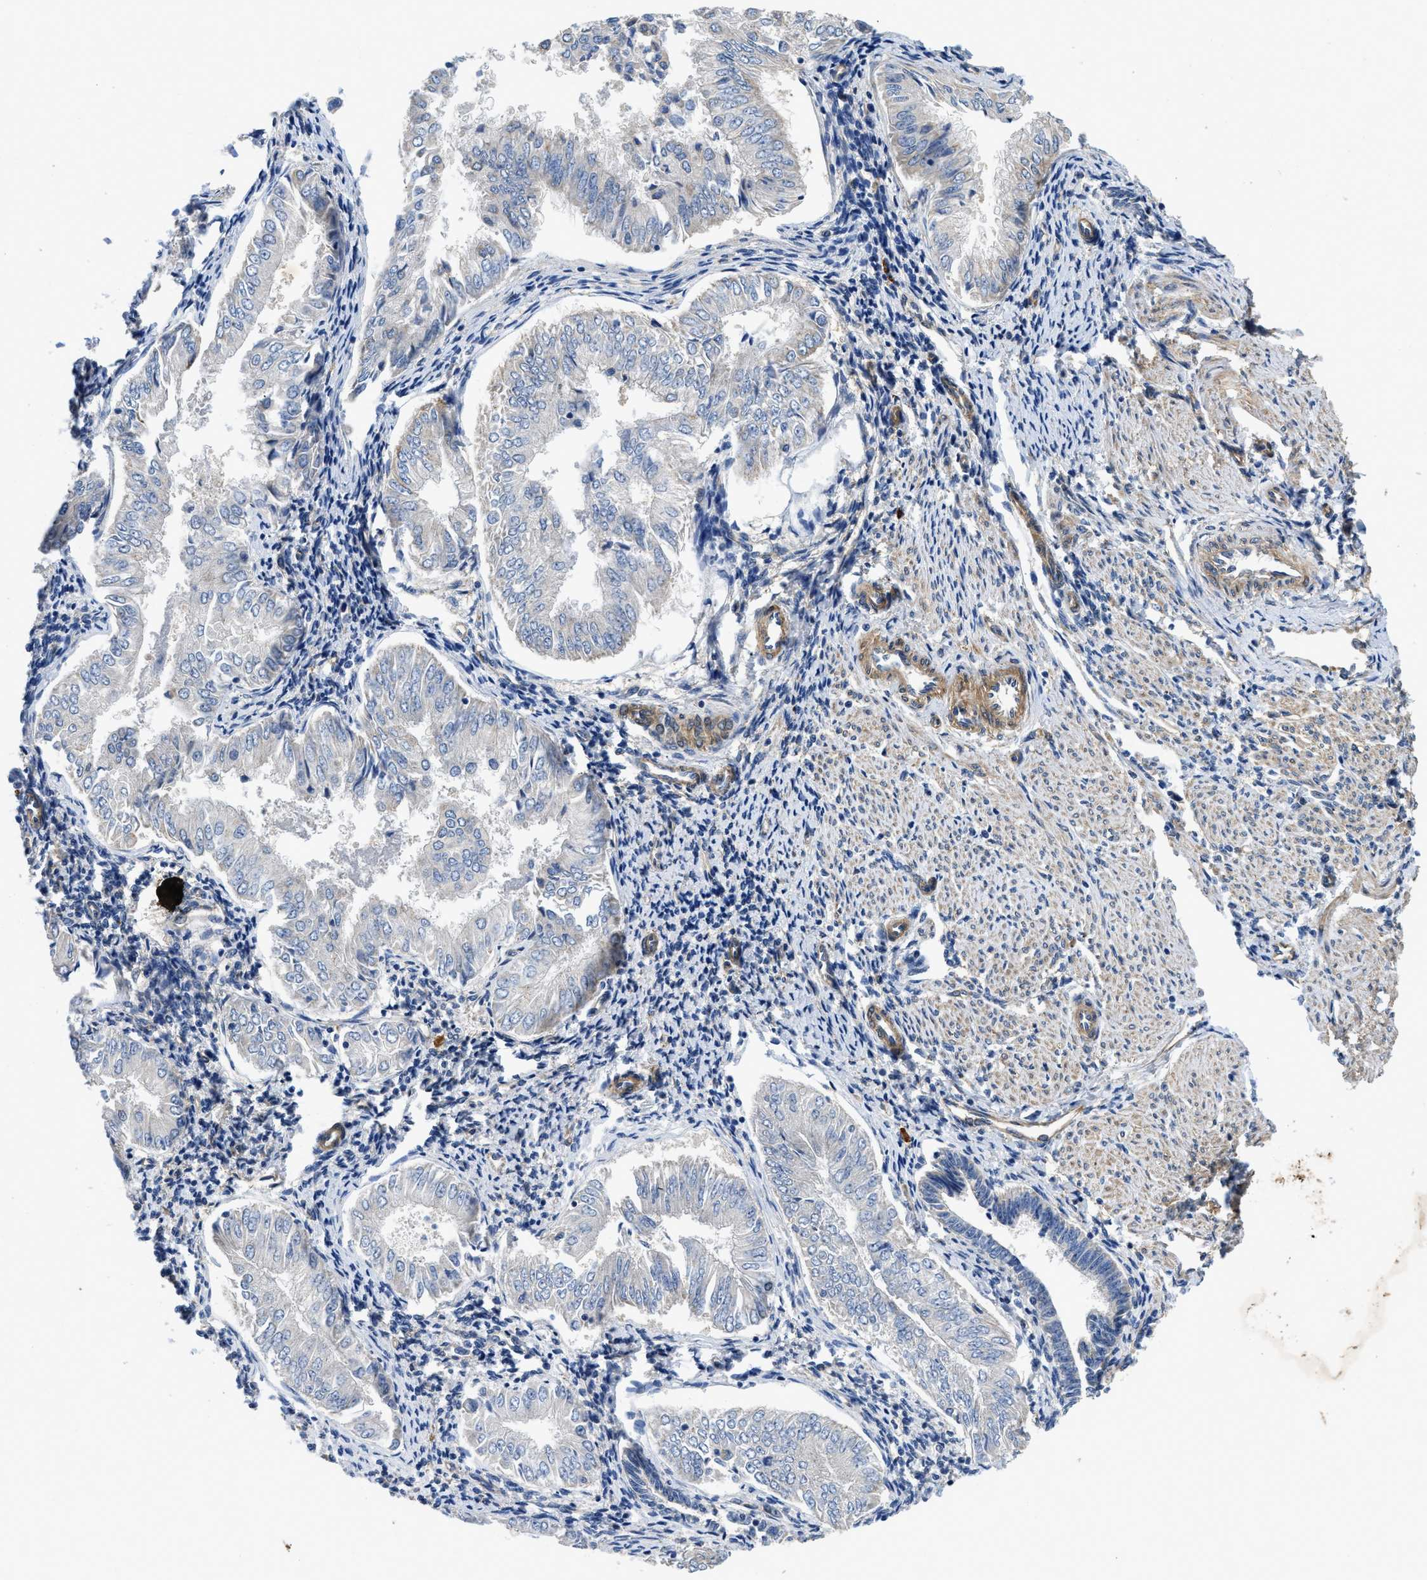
{"staining": {"intensity": "negative", "quantity": "none", "location": "none"}, "tissue": "endometrial cancer", "cell_type": "Tumor cells", "image_type": "cancer", "snomed": [{"axis": "morphology", "description": "Adenocarcinoma, NOS"}, {"axis": "topography", "description": "Endometrium"}], "caption": "Image shows no significant protein positivity in tumor cells of adenocarcinoma (endometrial).", "gene": "RAPH1", "patient": {"sex": "female", "age": 53}}